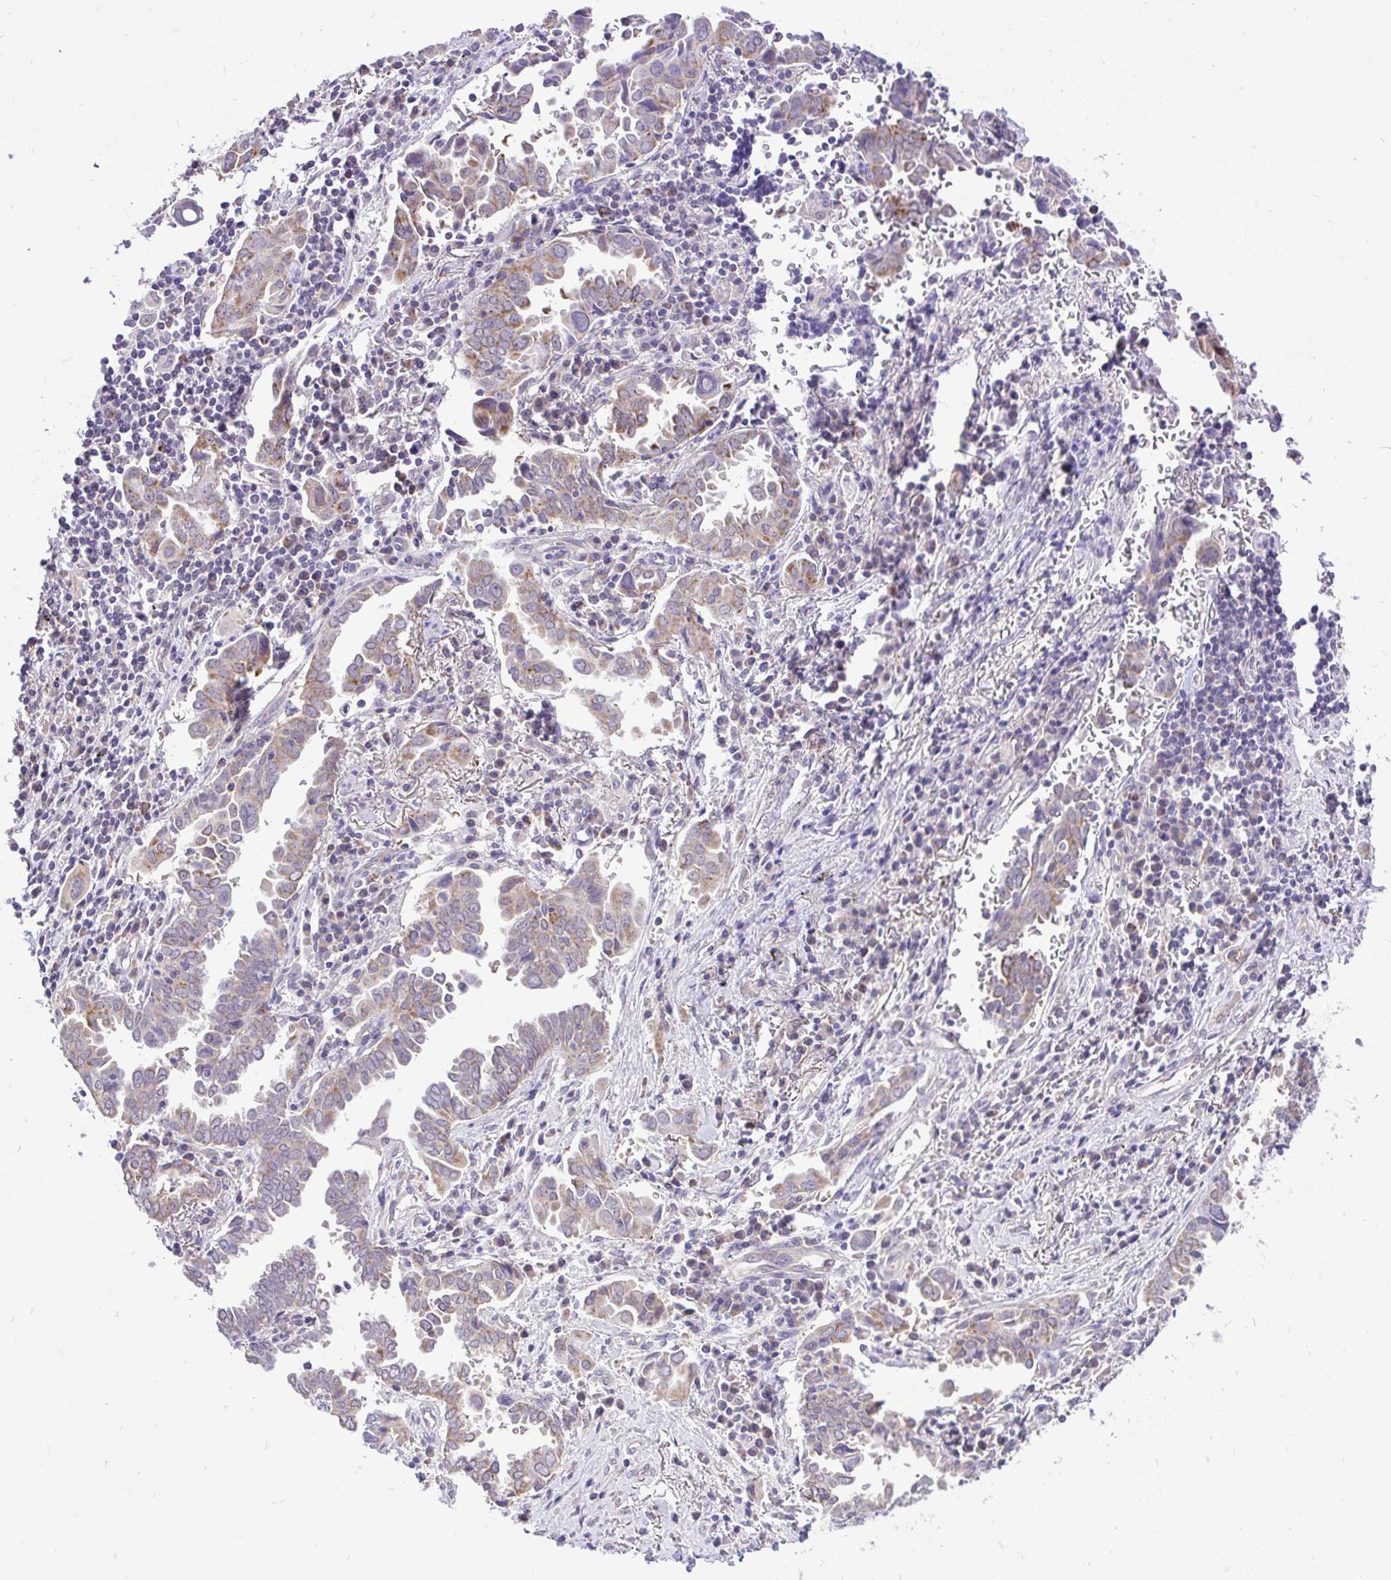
{"staining": {"intensity": "weak", "quantity": "25%-75%", "location": "cytoplasmic/membranous"}, "tissue": "lung cancer", "cell_type": "Tumor cells", "image_type": "cancer", "snomed": [{"axis": "morphology", "description": "Adenocarcinoma, NOS"}, {"axis": "topography", "description": "Lung"}], "caption": "Immunohistochemistry (IHC) of lung cancer shows low levels of weak cytoplasmic/membranous staining in approximately 25%-75% of tumor cells. (IHC, brightfield microscopy, high magnification).", "gene": "PYCR2", "patient": {"sex": "male", "age": 76}}